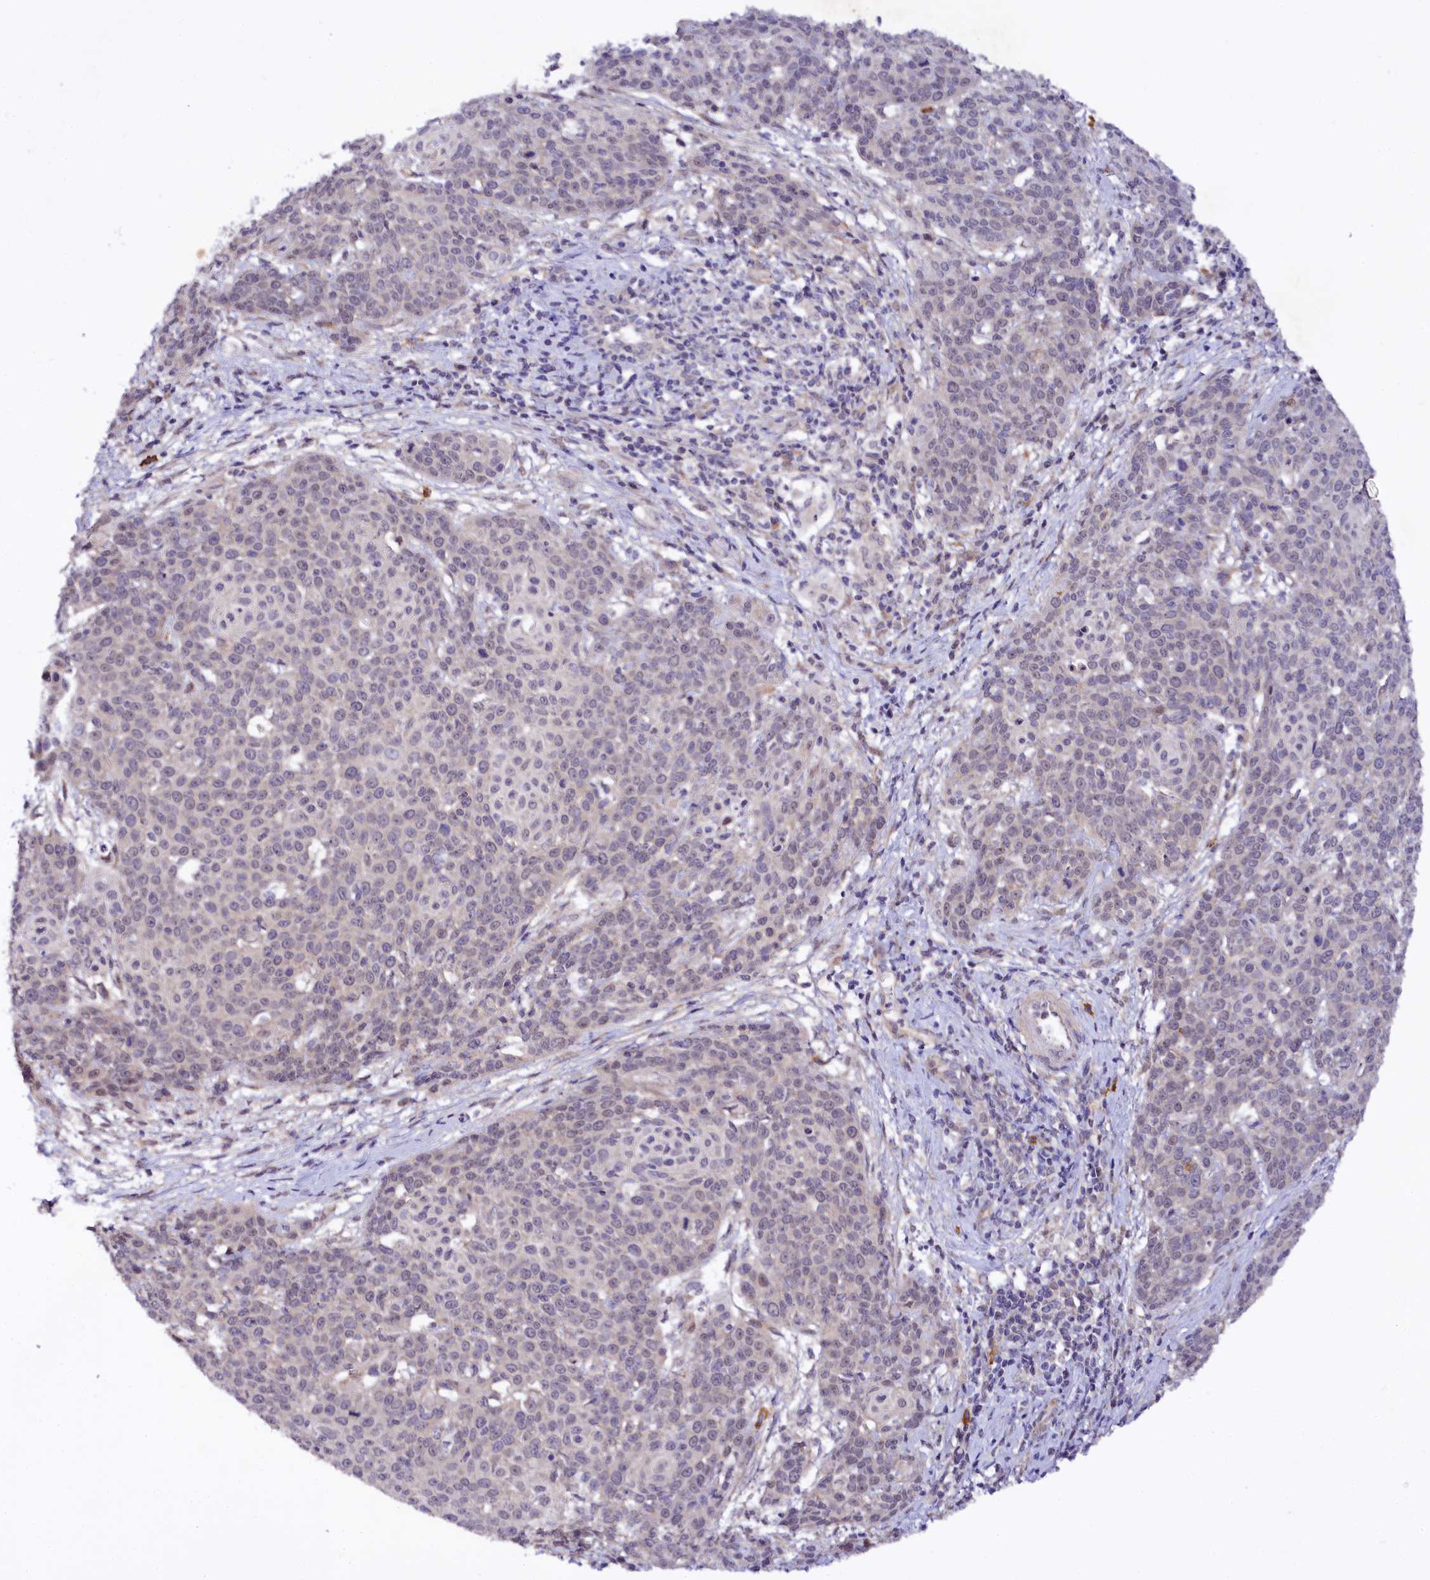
{"staining": {"intensity": "negative", "quantity": "none", "location": "none"}, "tissue": "cervical cancer", "cell_type": "Tumor cells", "image_type": "cancer", "snomed": [{"axis": "morphology", "description": "Squamous cell carcinoma, NOS"}, {"axis": "topography", "description": "Cervix"}], "caption": "The micrograph reveals no significant expression in tumor cells of cervical squamous cell carcinoma. The staining was performed using DAB to visualize the protein expression in brown, while the nuclei were stained in blue with hematoxylin (Magnification: 20x).", "gene": "PHLDB1", "patient": {"sex": "female", "age": 38}}